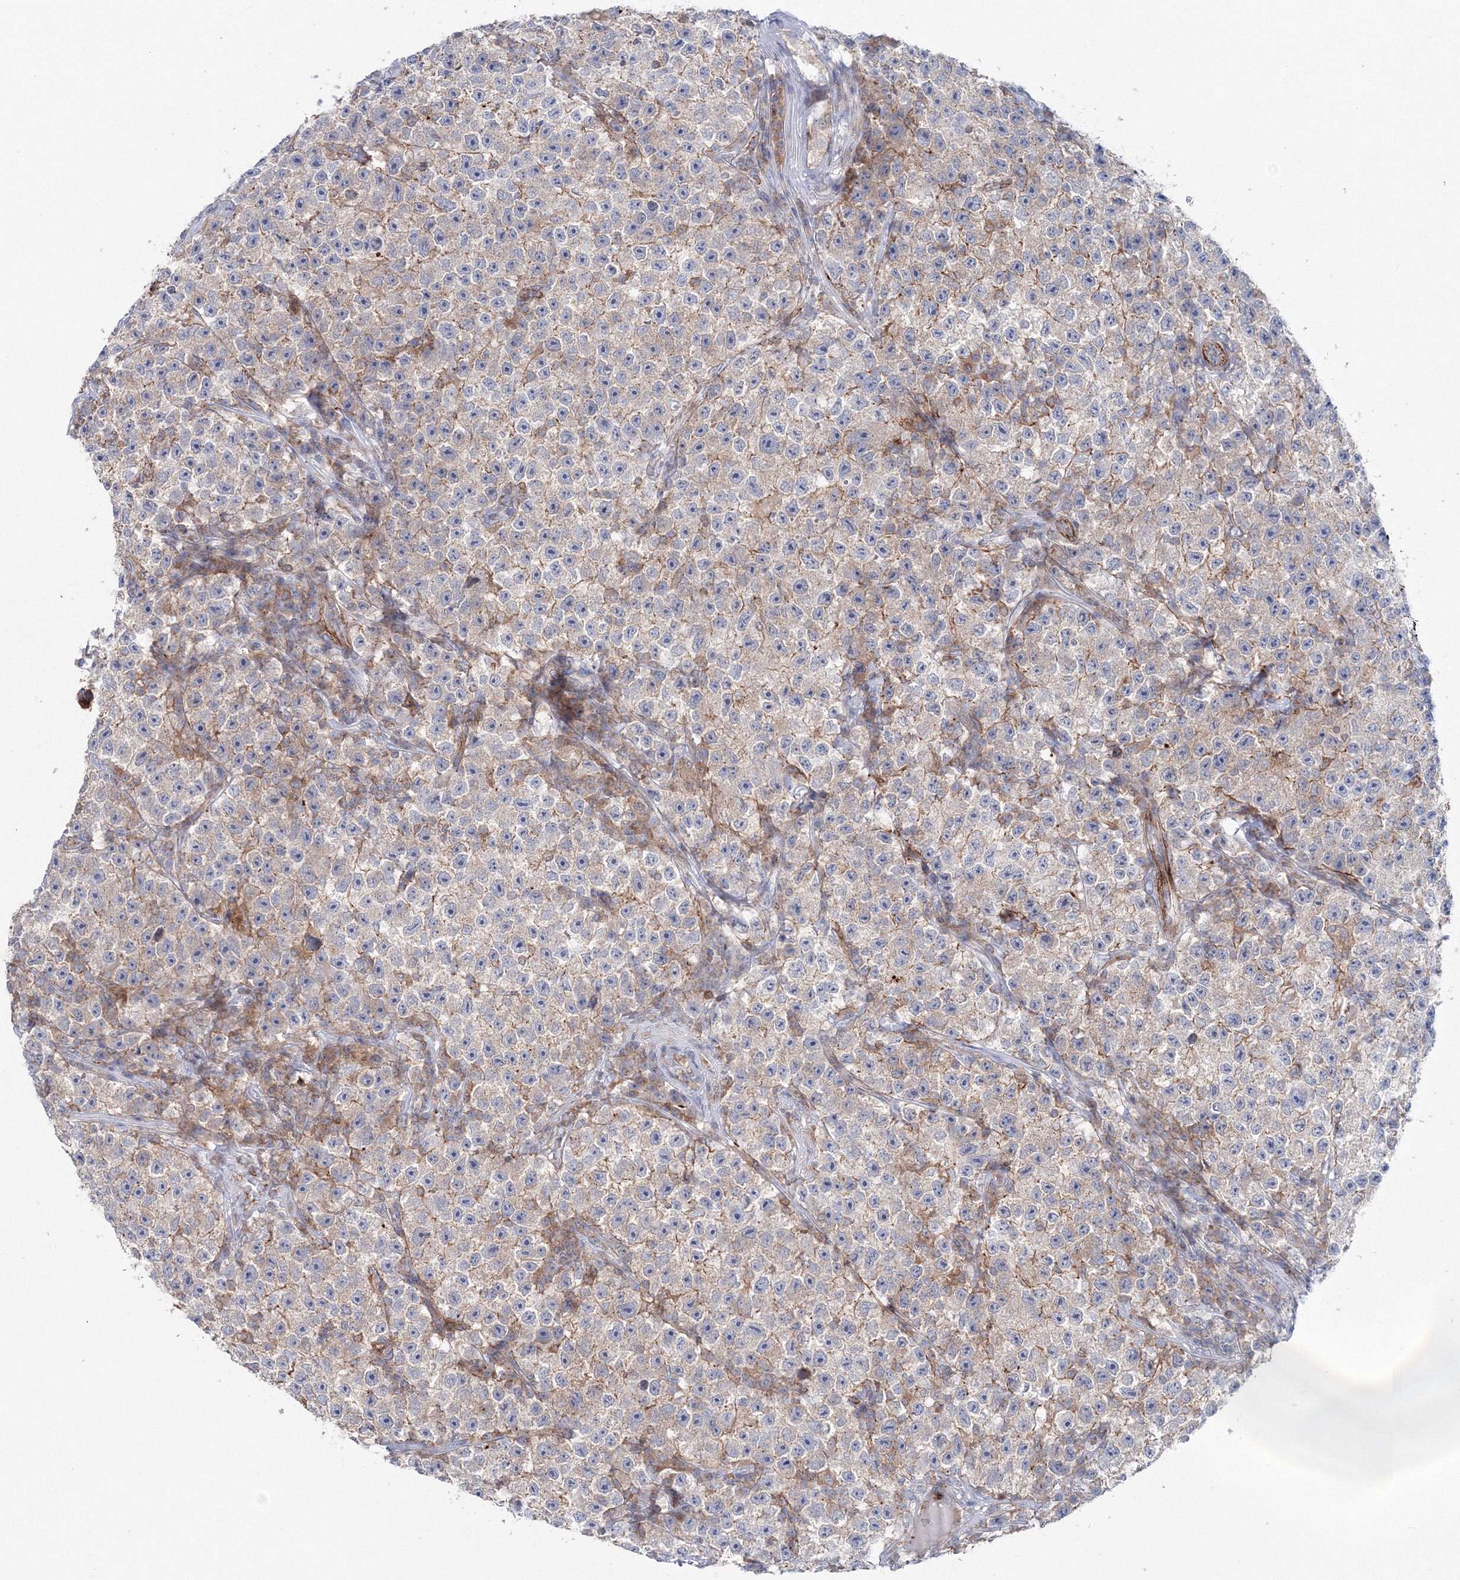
{"staining": {"intensity": "moderate", "quantity": "25%-75%", "location": "cytoplasmic/membranous"}, "tissue": "testis cancer", "cell_type": "Tumor cells", "image_type": "cancer", "snomed": [{"axis": "morphology", "description": "Seminoma, NOS"}, {"axis": "topography", "description": "Testis"}], "caption": "Testis cancer (seminoma) was stained to show a protein in brown. There is medium levels of moderate cytoplasmic/membranous positivity in about 25%-75% of tumor cells.", "gene": "GGA2", "patient": {"sex": "male", "age": 22}}